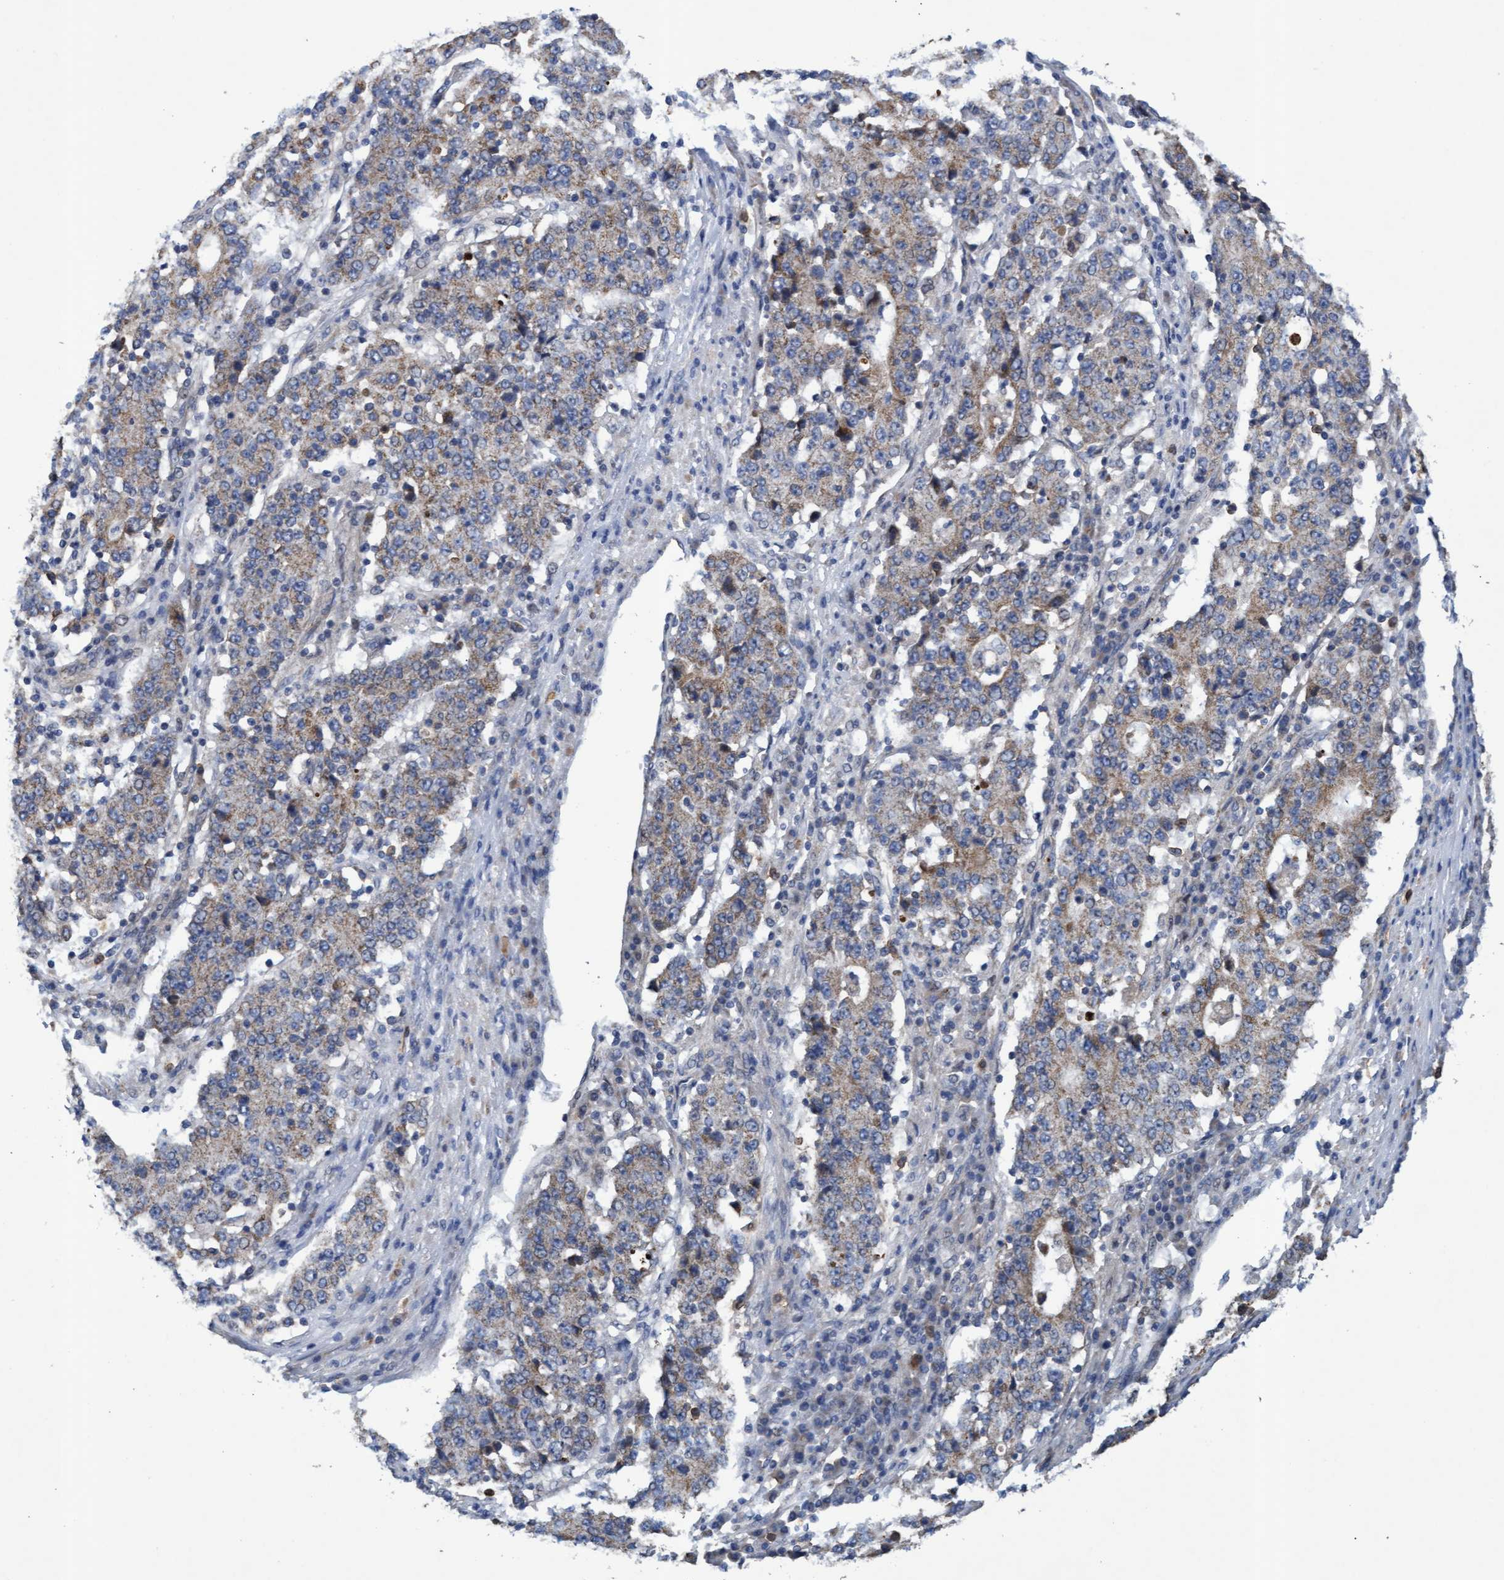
{"staining": {"intensity": "weak", "quantity": ">75%", "location": "cytoplasmic/membranous"}, "tissue": "stomach cancer", "cell_type": "Tumor cells", "image_type": "cancer", "snomed": [{"axis": "morphology", "description": "Adenocarcinoma, NOS"}, {"axis": "topography", "description": "Stomach"}], "caption": "DAB immunohistochemical staining of adenocarcinoma (stomach) reveals weak cytoplasmic/membranous protein positivity in about >75% of tumor cells.", "gene": "MRPL38", "patient": {"sex": "male", "age": 59}}